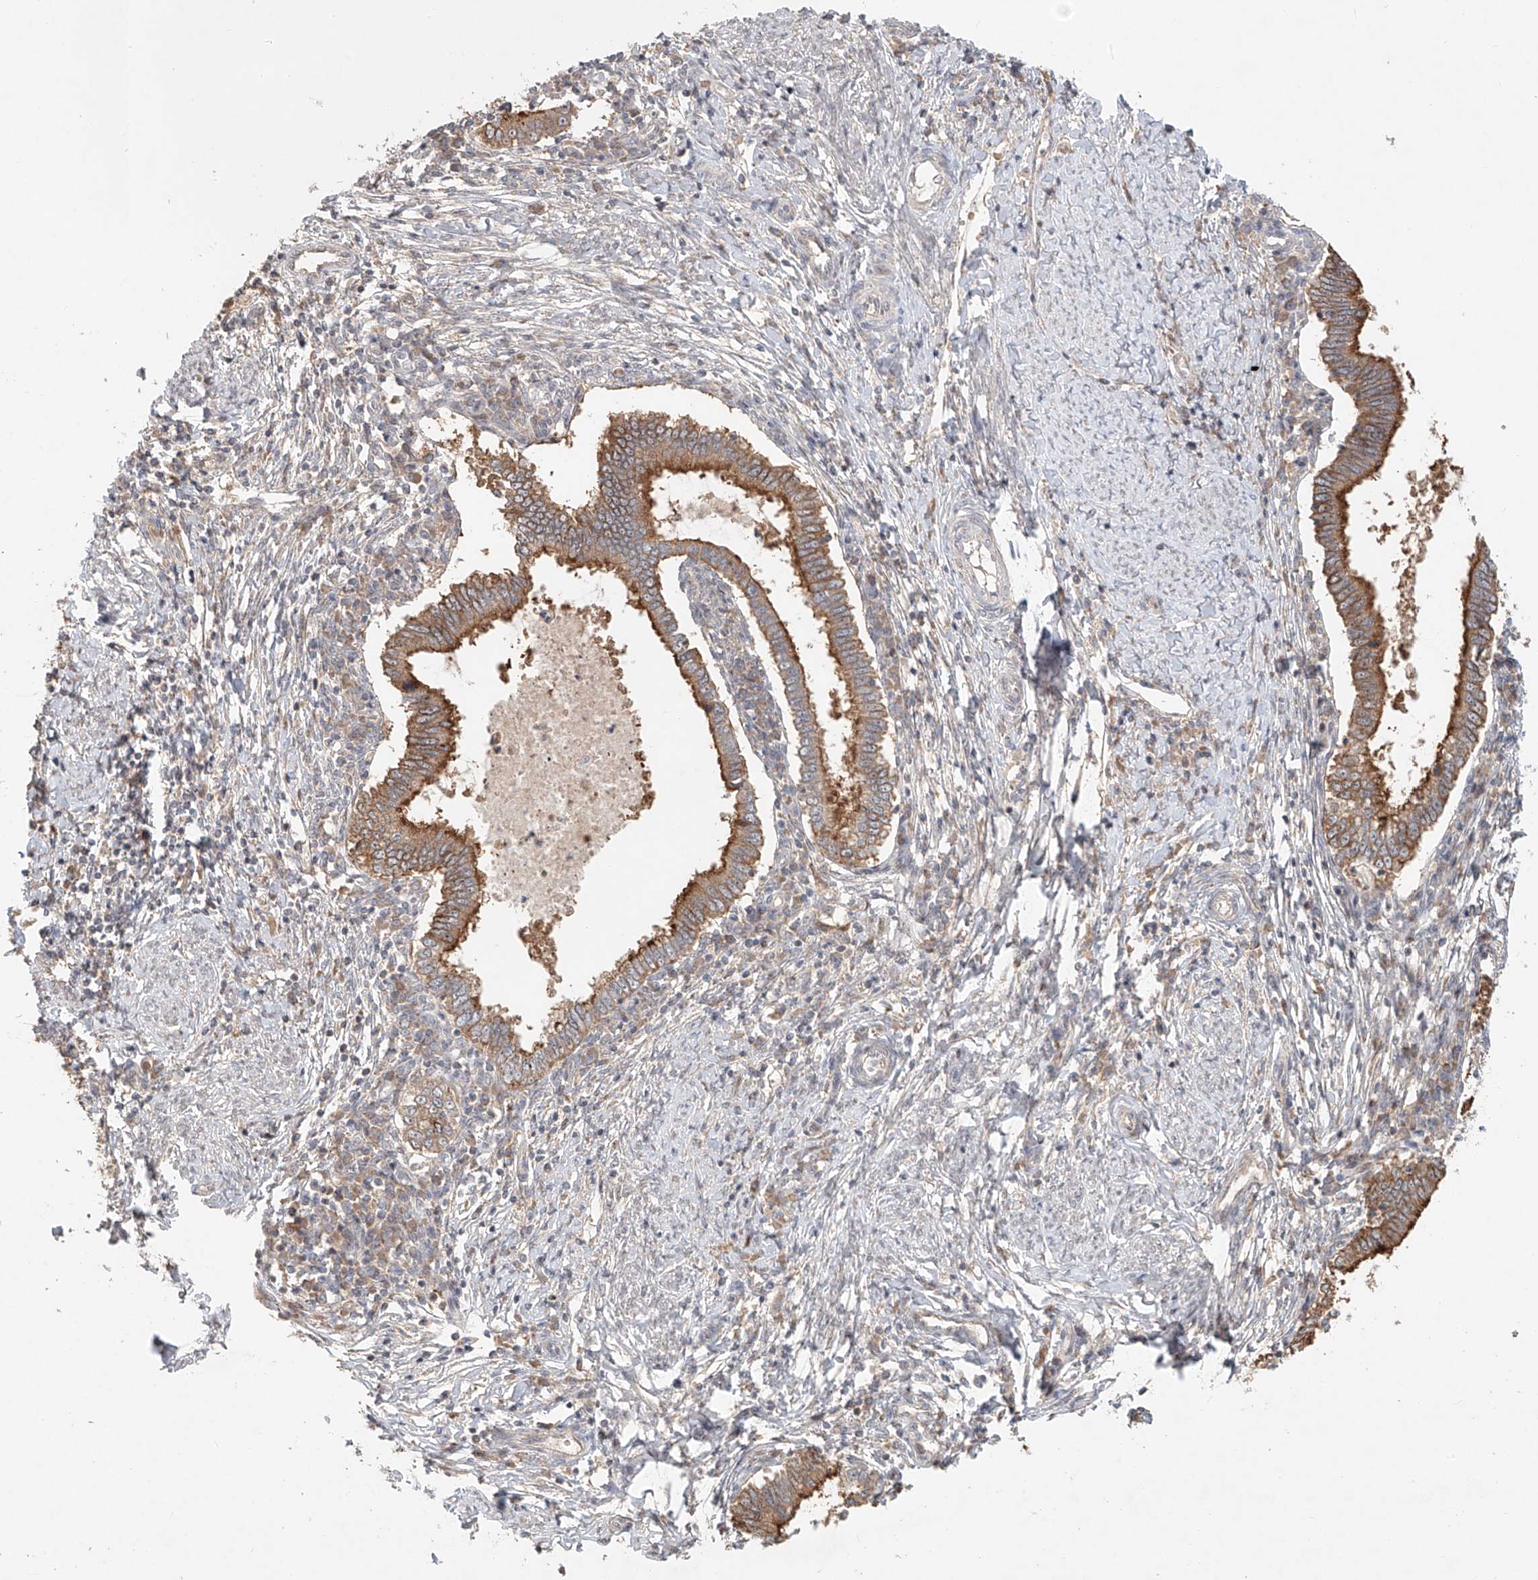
{"staining": {"intensity": "moderate", "quantity": ">75%", "location": "cytoplasmic/membranous"}, "tissue": "cervical cancer", "cell_type": "Tumor cells", "image_type": "cancer", "snomed": [{"axis": "morphology", "description": "Adenocarcinoma, NOS"}, {"axis": "topography", "description": "Cervix"}], "caption": "Human cervical cancer stained with a protein marker exhibits moderate staining in tumor cells.", "gene": "TMEM61", "patient": {"sex": "female", "age": 36}}